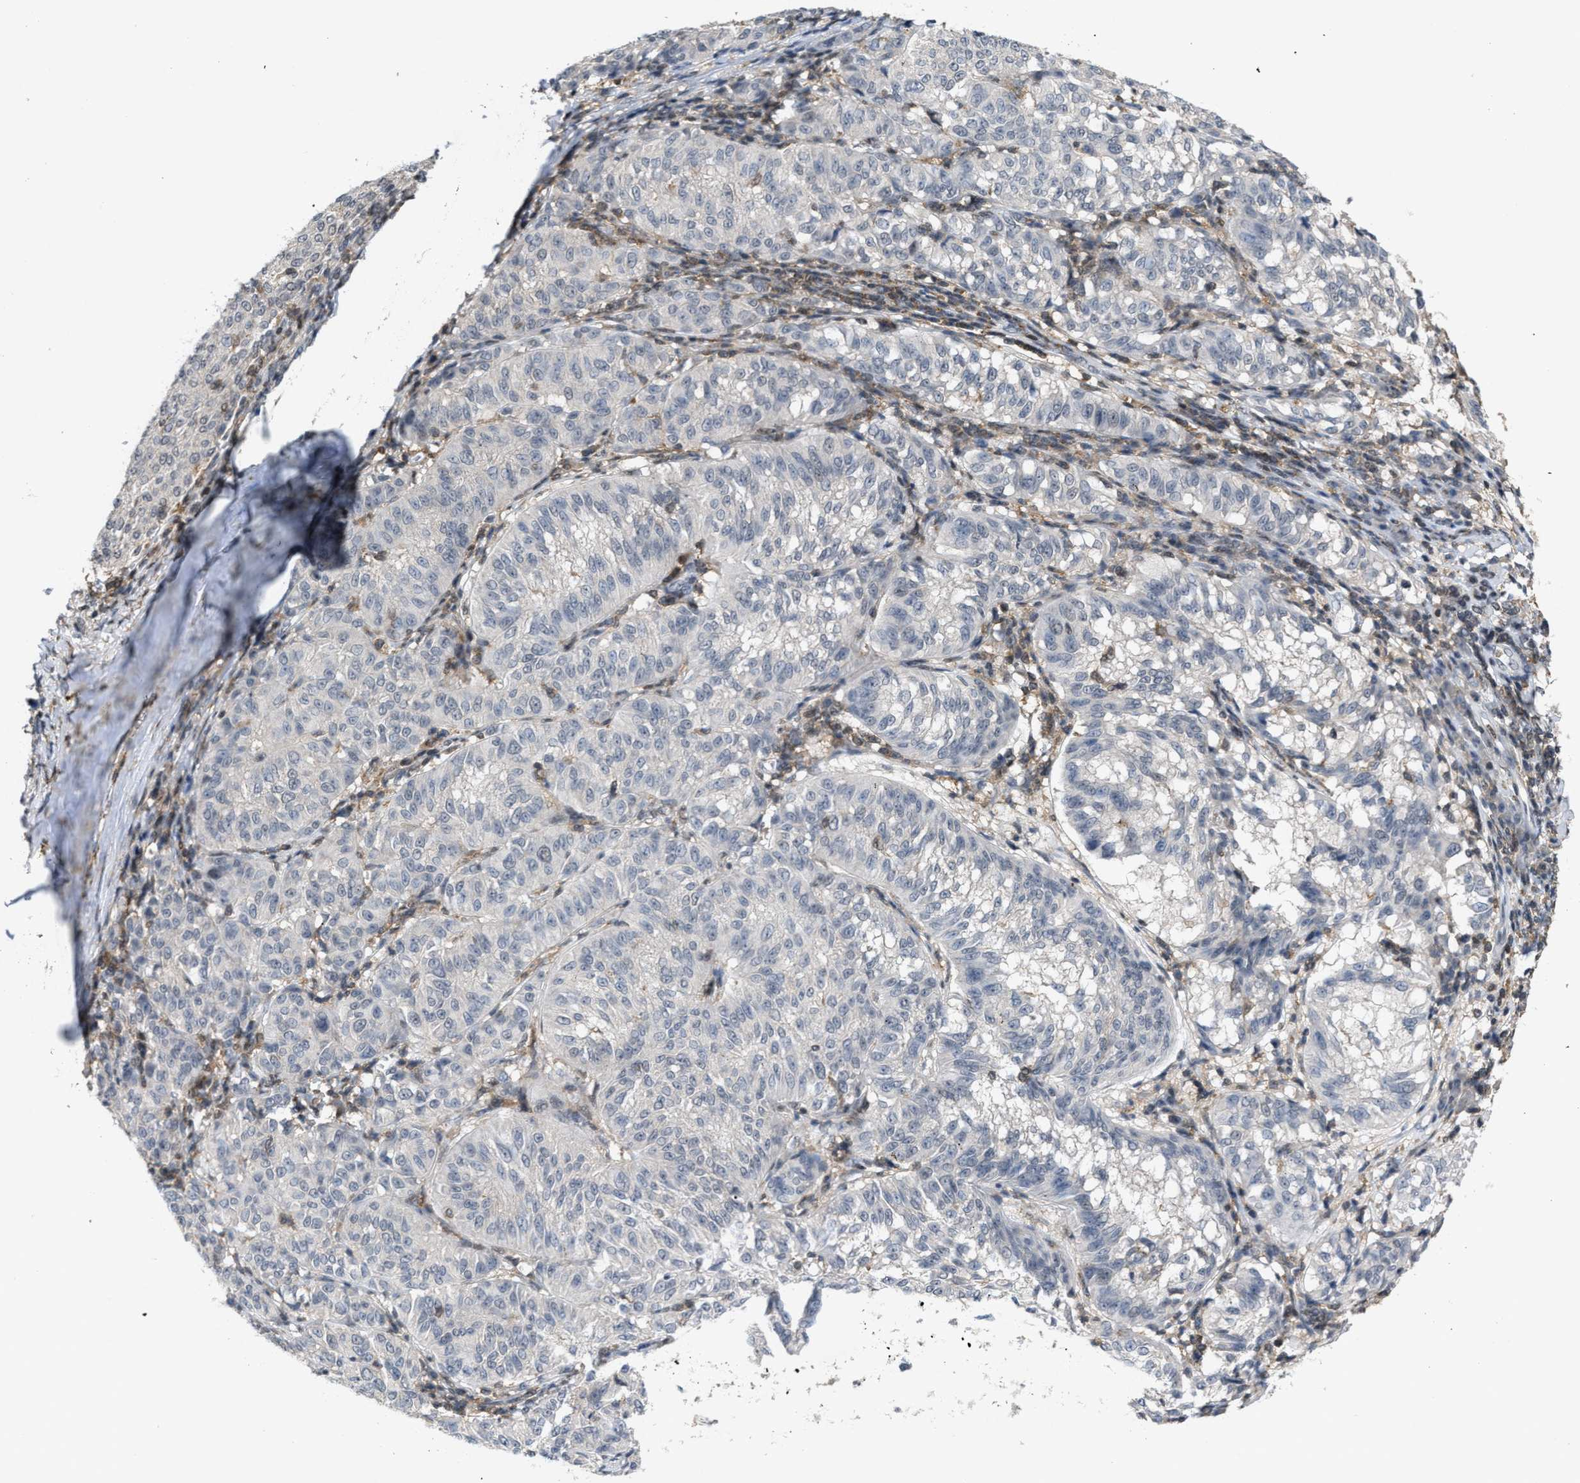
{"staining": {"intensity": "negative", "quantity": "none", "location": "none"}, "tissue": "melanoma", "cell_type": "Tumor cells", "image_type": "cancer", "snomed": [{"axis": "morphology", "description": "Malignant melanoma, NOS"}, {"axis": "topography", "description": "Skin"}], "caption": "A micrograph of human malignant melanoma is negative for staining in tumor cells.", "gene": "FGD3", "patient": {"sex": "female", "age": 72}}